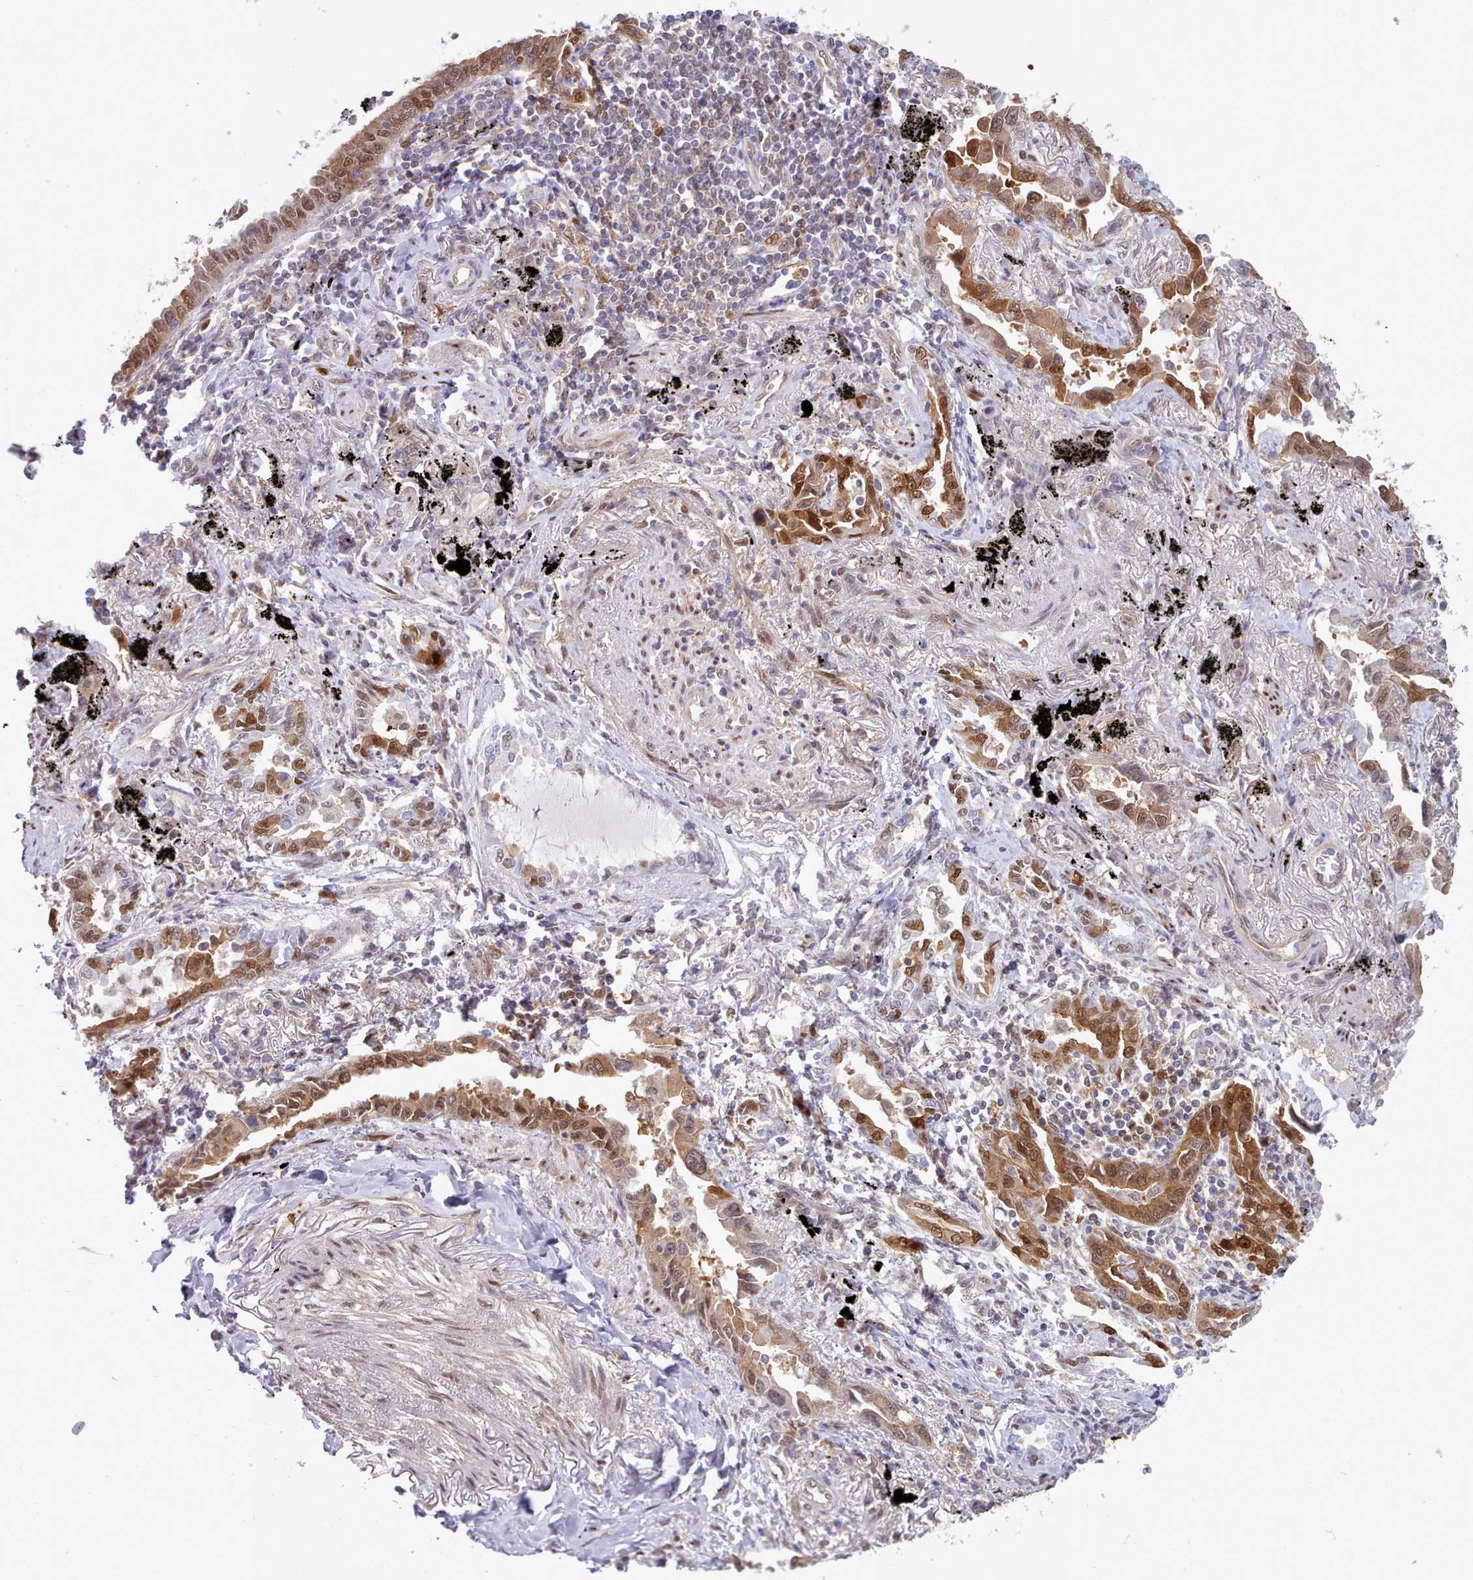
{"staining": {"intensity": "moderate", "quantity": ">75%", "location": "cytoplasmic/membranous,nuclear"}, "tissue": "lung cancer", "cell_type": "Tumor cells", "image_type": "cancer", "snomed": [{"axis": "morphology", "description": "Adenocarcinoma, NOS"}, {"axis": "topography", "description": "Lung"}], "caption": "Immunohistochemical staining of human lung cancer (adenocarcinoma) demonstrates medium levels of moderate cytoplasmic/membranous and nuclear protein expression in about >75% of tumor cells. (DAB (3,3'-diaminobenzidine) = brown stain, brightfield microscopy at high magnification).", "gene": "CES3", "patient": {"sex": "male", "age": 67}}